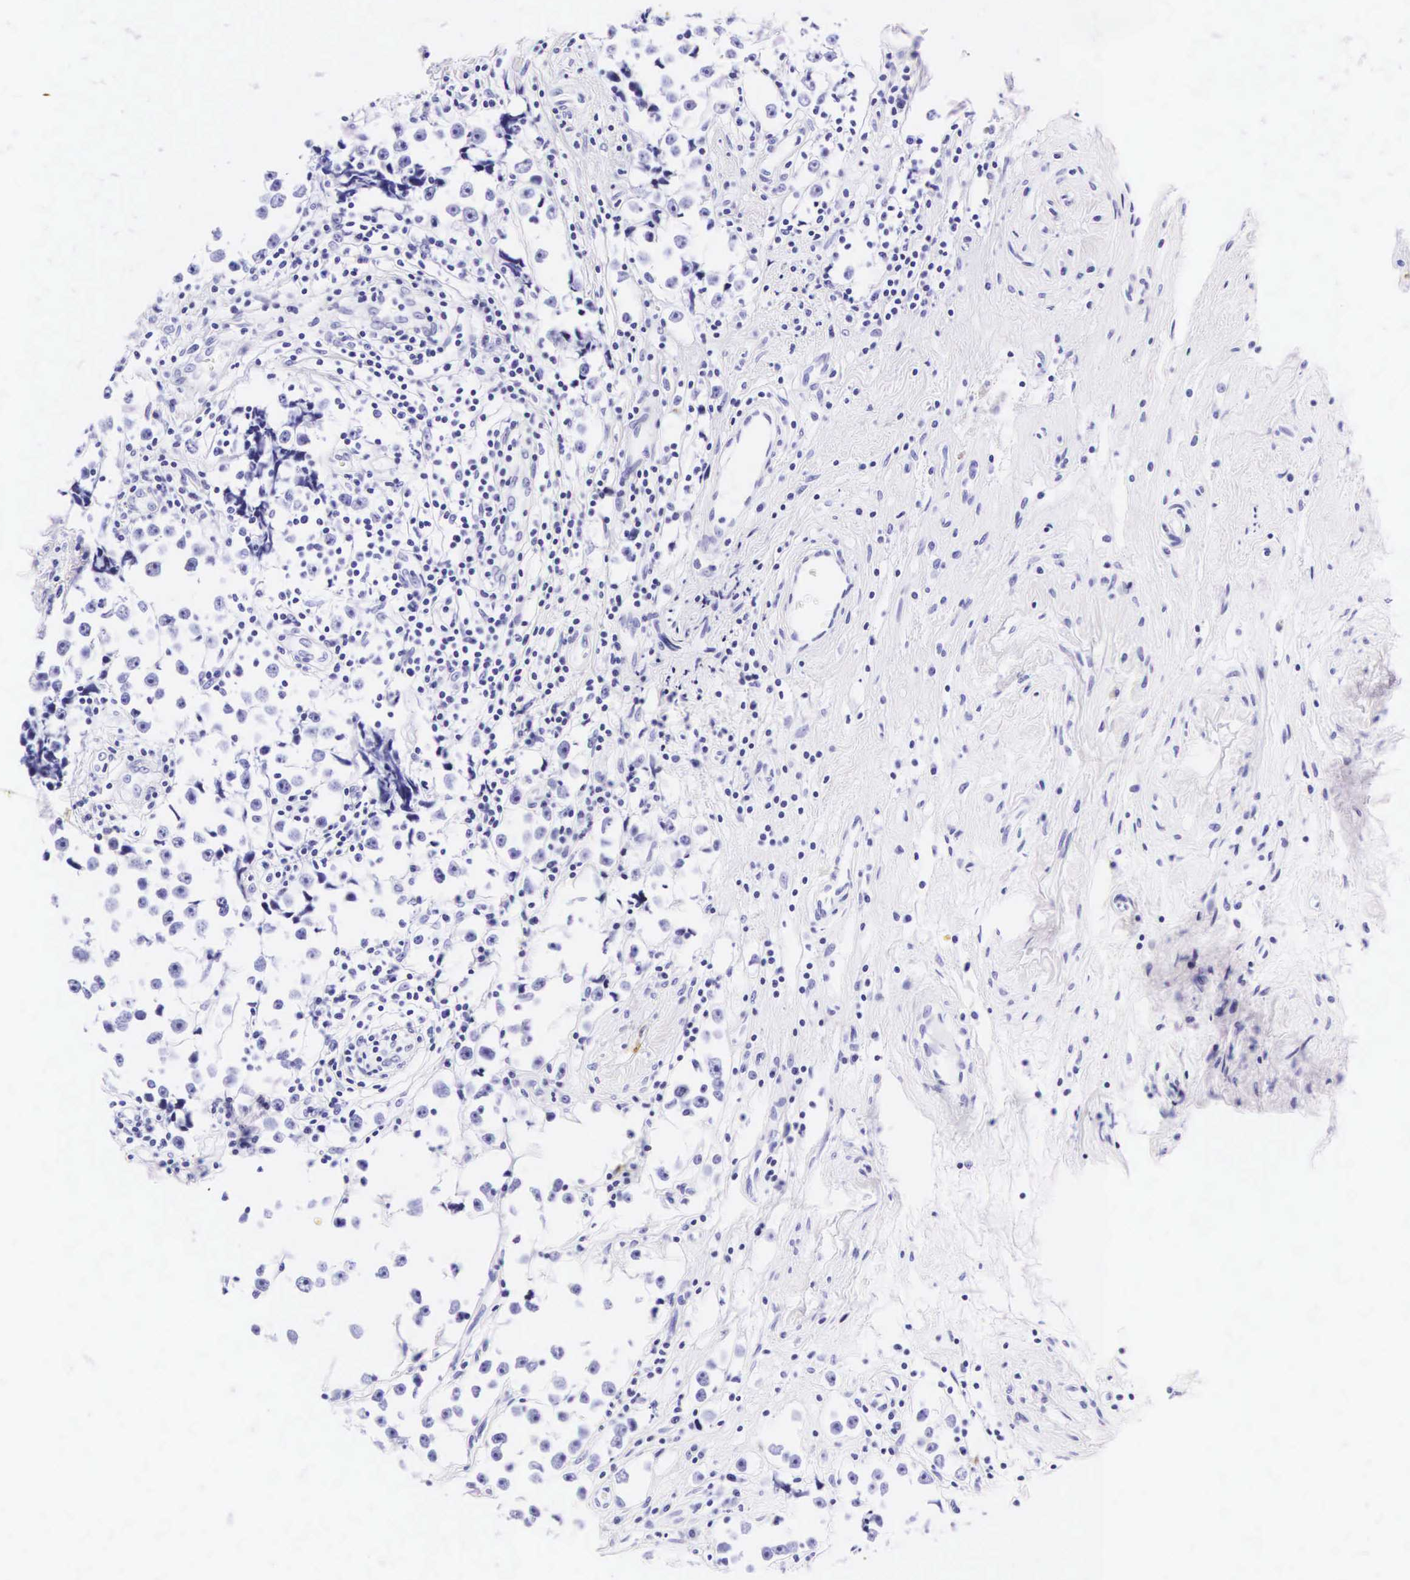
{"staining": {"intensity": "negative", "quantity": "none", "location": "none"}, "tissue": "testis cancer", "cell_type": "Tumor cells", "image_type": "cancer", "snomed": [{"axis": "morphology", "description": "Seminoma, NOS"}, {"axis": "topography", "description": "Testis"}], "caption": "Photomicrograph shows no protein positivity in tumor cells of seminoma (testis) tissue. (DAB (3,3'-diaminobenzidine) immunohistochemistry (IHC) with hematoxylin counter stain).", "gene": "KRT18", "patient": {"sex": "male", "age": 32}}